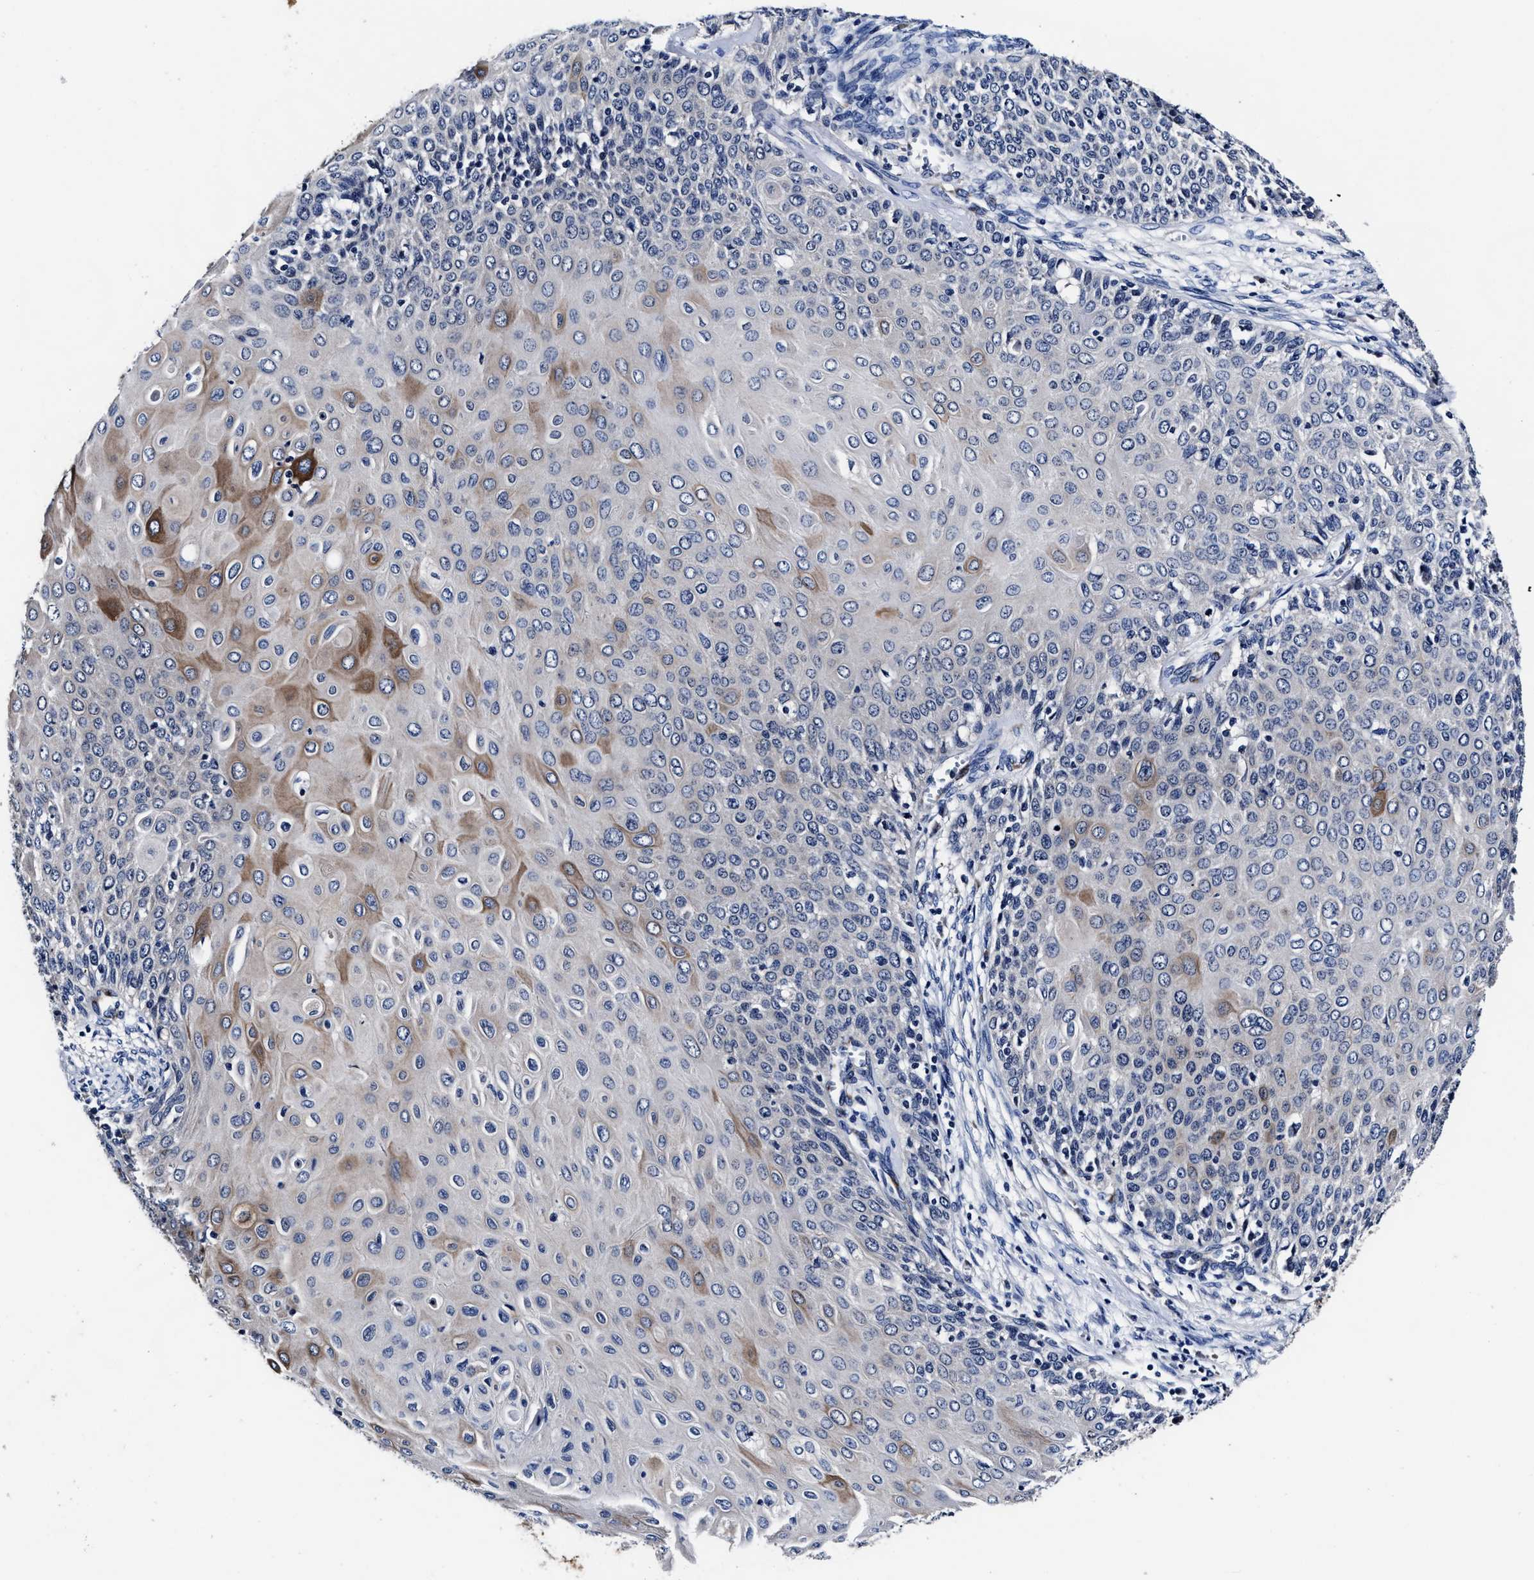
{"staining": {"intensity": "negative", "quantity": "none", "location": "none"}, "tissue": "cervical cancer", "cell_type": "Tumor cells", "image_type": "cancer", "snomed": [{"axis": "morphology", "description": "Squamous cell carcinoma, NOS"}, {"axis": "topography", "description": "Cervix"}], "caption": "Human squamous cell carcinoma (cervical) stained for a protein using immunohistochemistry (IHC) displays no expression in tumor cells.", "gene": "OLFML2A", "patient": {"sex": "female", "age": 39}}